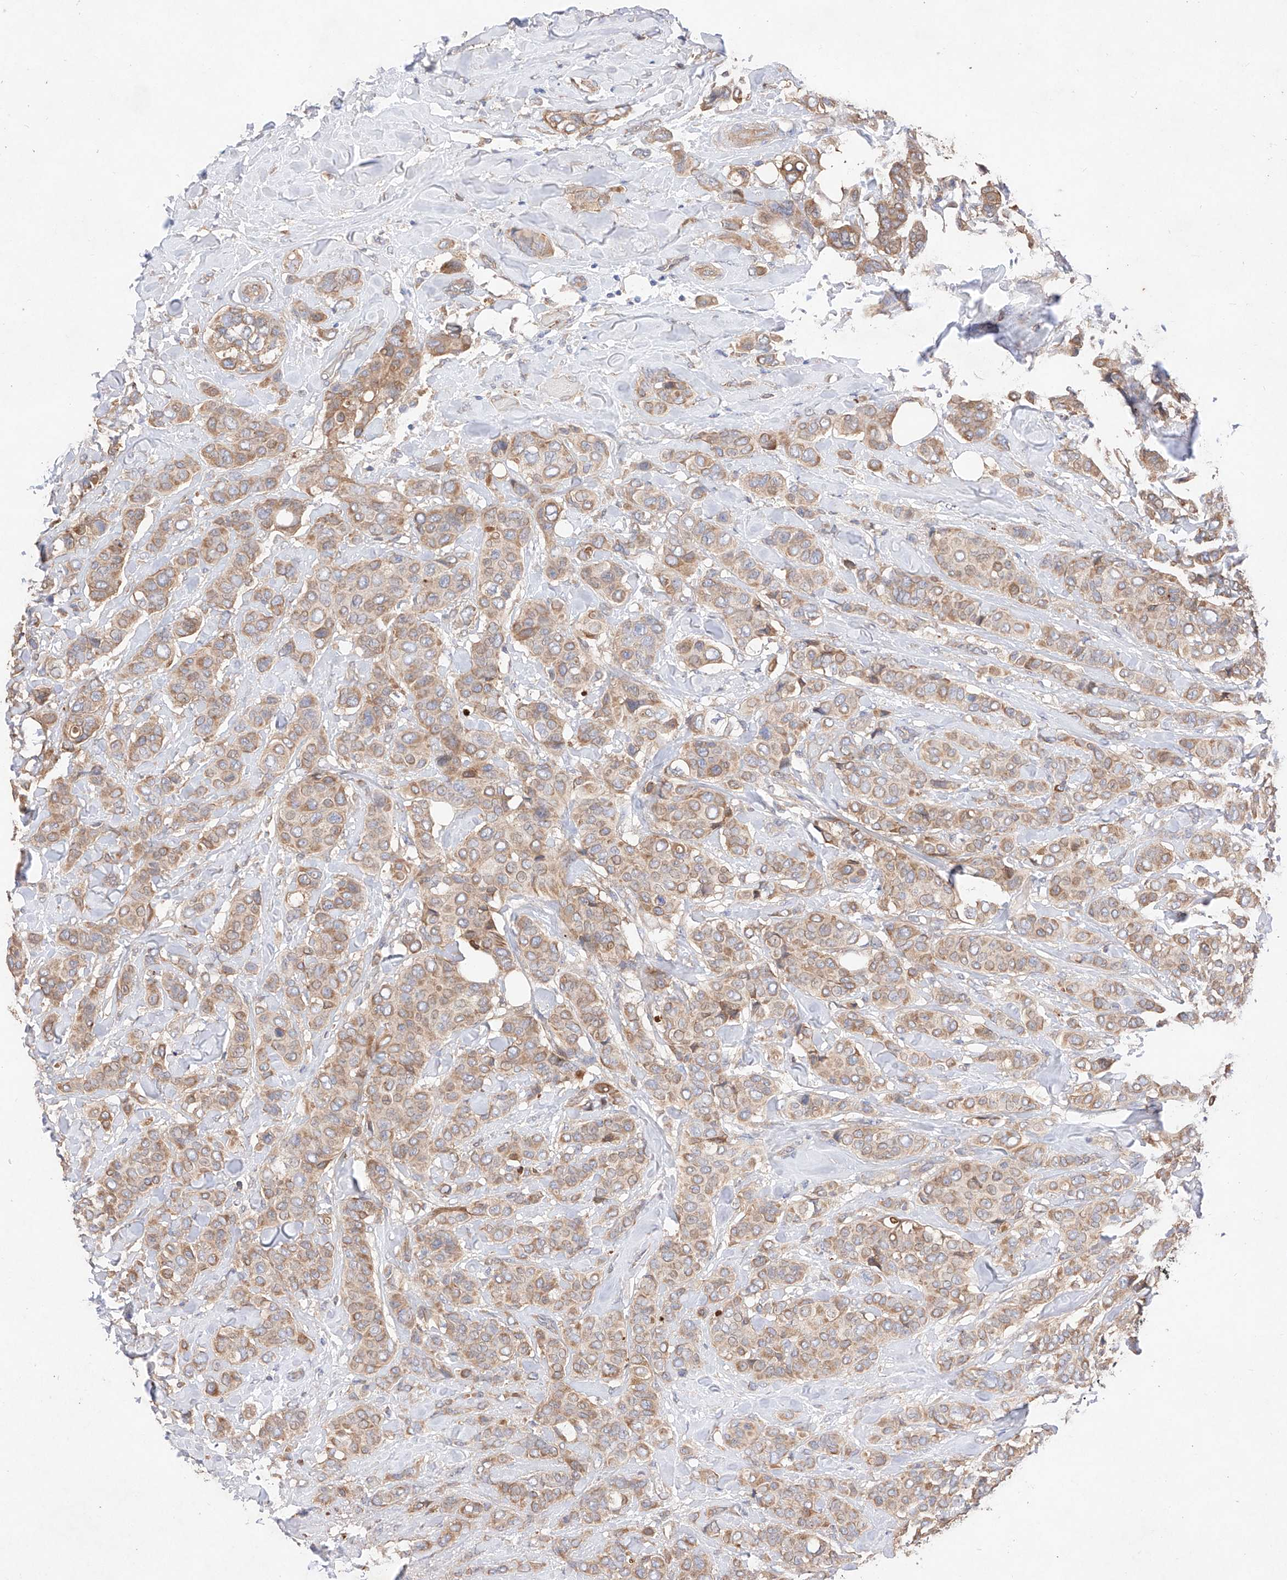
{"staining": {"intensity": "moderate", "quantity": ">75%", "location": "cytoplasmic/membranous"}, "tissue": "breast cancer", "cell_type": "Tumor cells", "image_type": "cancer", "snomed": [{"axis": "morphology", "description": "Lobular carcinoma"}, {"axis": "topography", "description": "Breast"}], "caption": "Tumor cells exhibit medium levels of moderate cytoplasmic/membranous staining in about >75% of cells in breast cancer.", "gene": "C6orf62", "patient": {"sex": "female", "age": 51}}